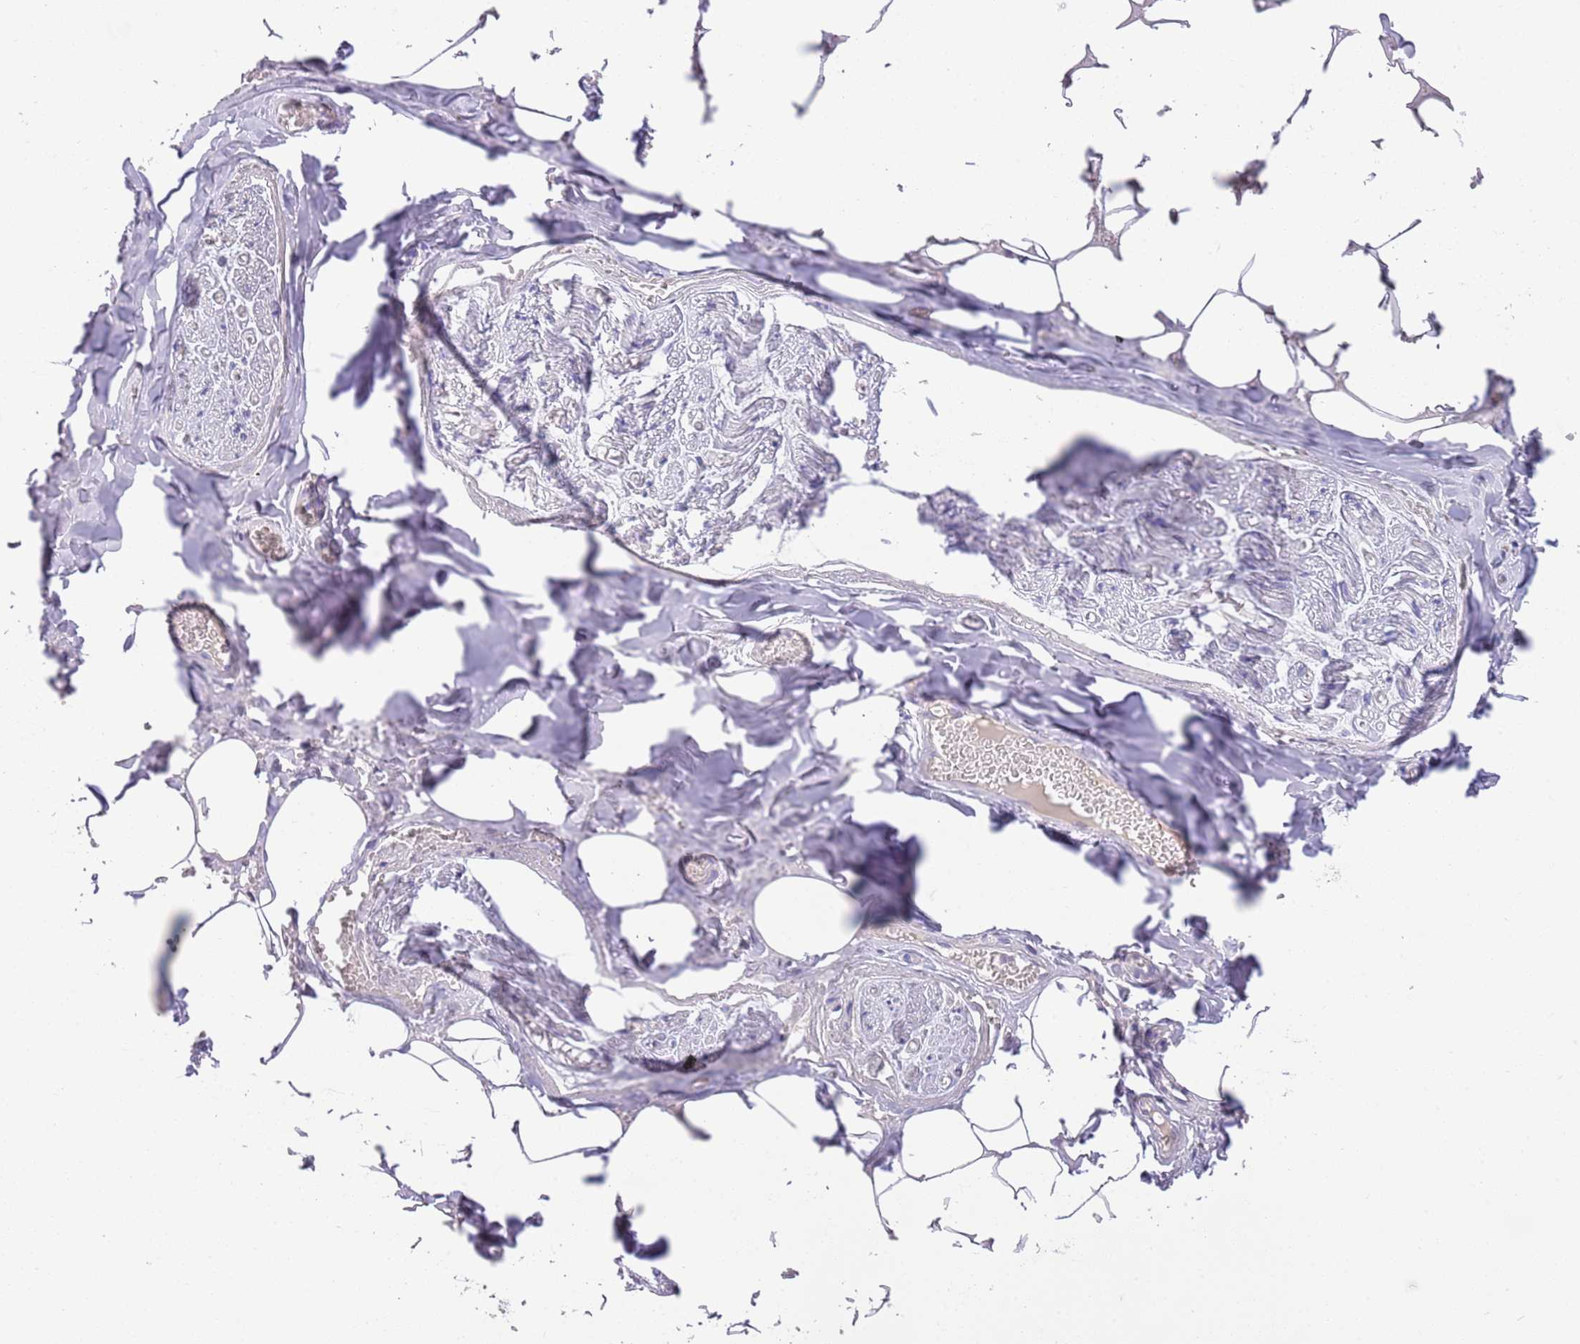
{"staining": {"intensity": "negative", "quantity": "none", "location": "none"}, "tissue": "adipose tissue", "cell_type": "Adipocytes", "image_type": "normal", "snomed": [{"axis": "morphology", "description": "Normal tissue, NOS"}, {"axis": "topography", "description": "Salivary gland"}, {"axis": "topography", "description": "Peripheral nerve tissue"}], "caption": "An immunohistochemistry micrograph of benign adipose tissue is shown. There is no staining in adipocytes of adipose tissue. (Stains: DAB immunohistochemistry (IHC) with hematoxylin counter stain, Microscopy: brightfield microscopy at high magnification).", "gene": "IGFL4", "patient": {"sex": "male", "age": 38}}